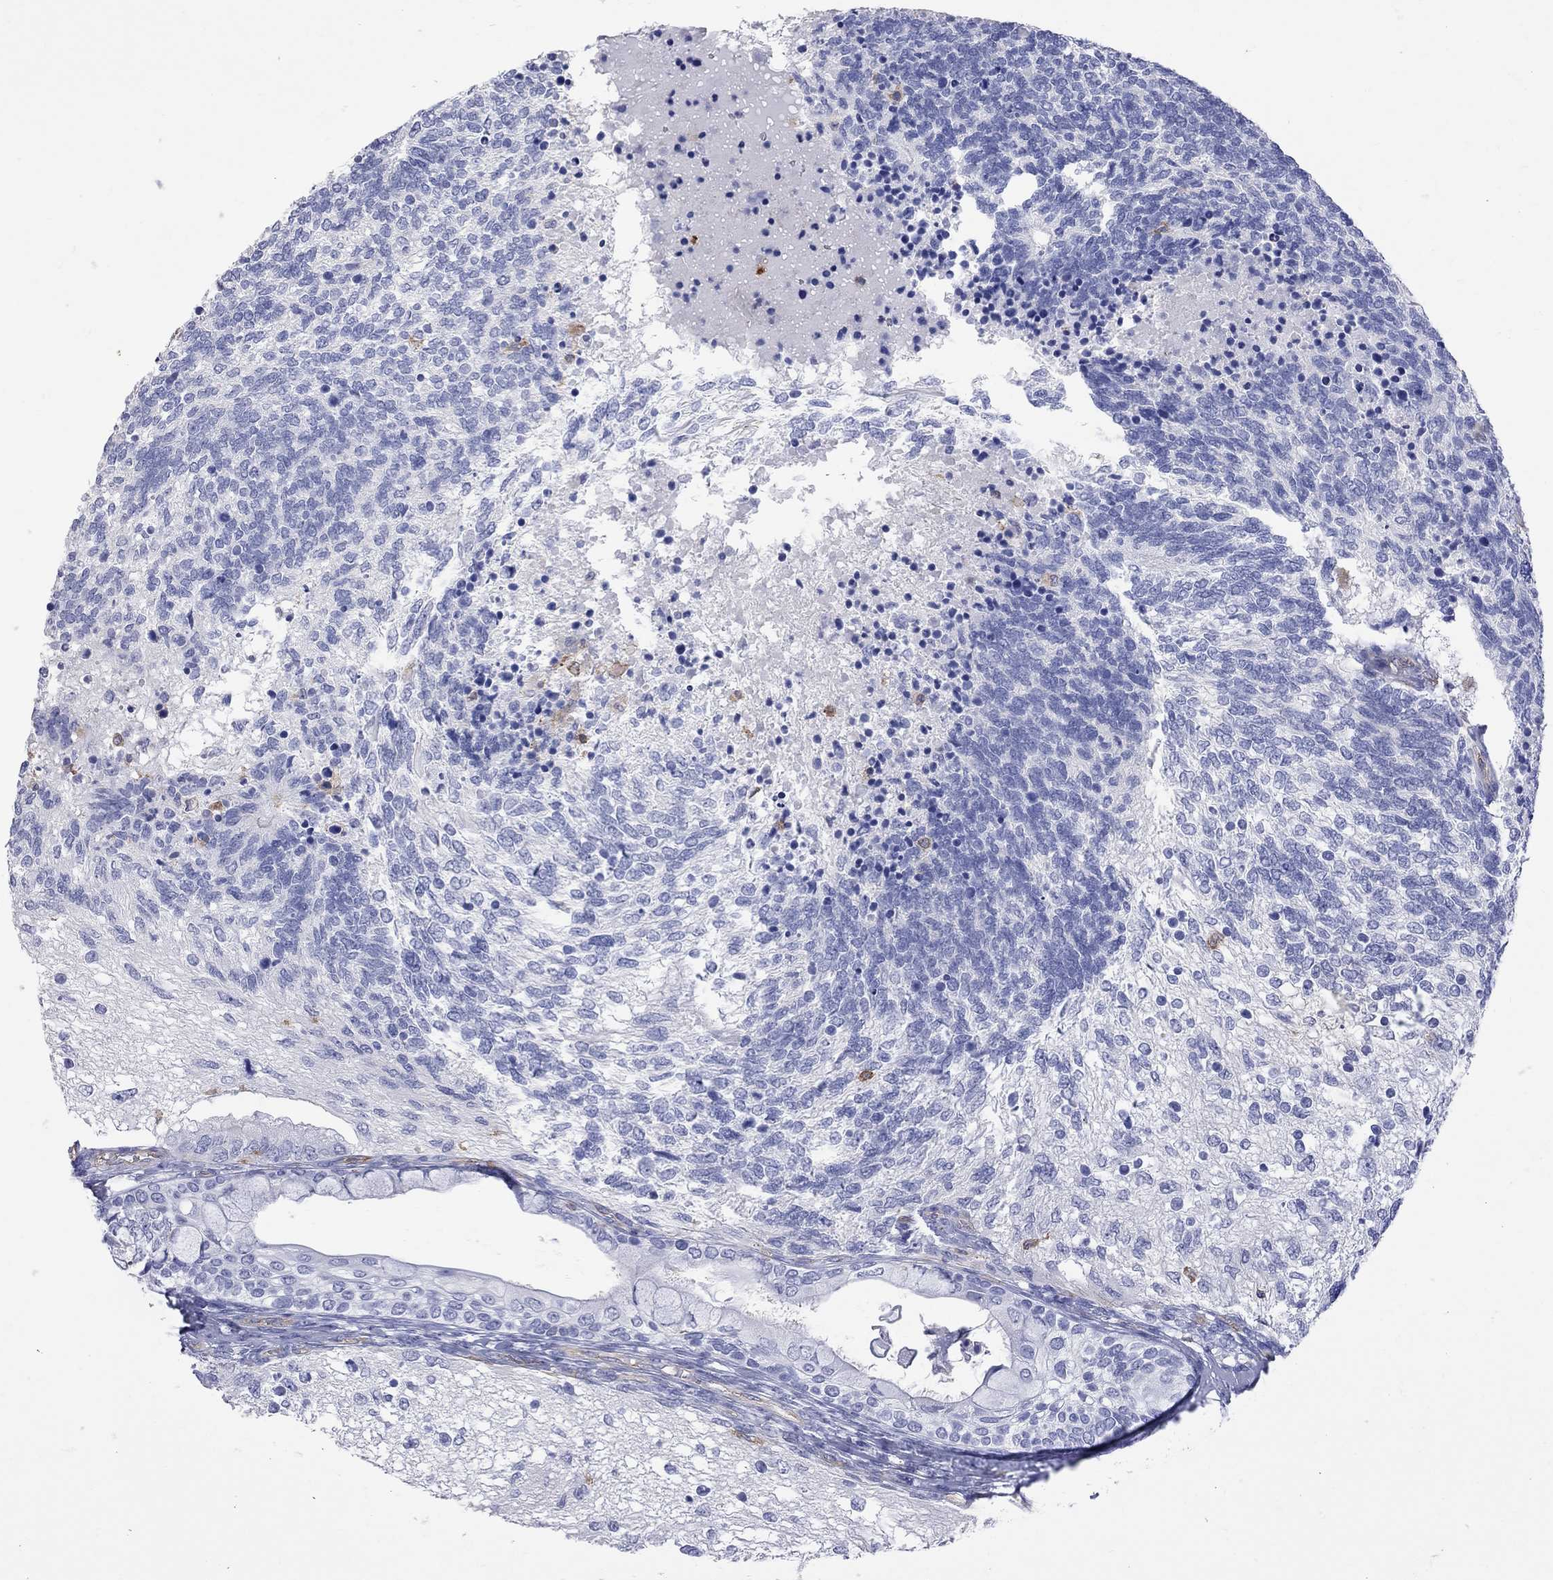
{"staining": {"intensity": "negative", "quantity": "none", "location": "none"}, "tissue": "testis cancer", "cell_type": "Tumor cells", "image_type": "cancer", "snomed": [{"axis": "morphology", "description": "Seminoma, NOS"}, {"axis": "morphology", "description": "Carcinoma, Embryonal, NOS"}, {"axis": "topography", "description": "Testis"}], "caption": "Human testis embryonal carcinoma stained for a protein using immunohistochemistry (IHC) exhibits no staining in tumor cells.", "gene": "ABI3", "patient": {"sex": "male", "age": 41}}